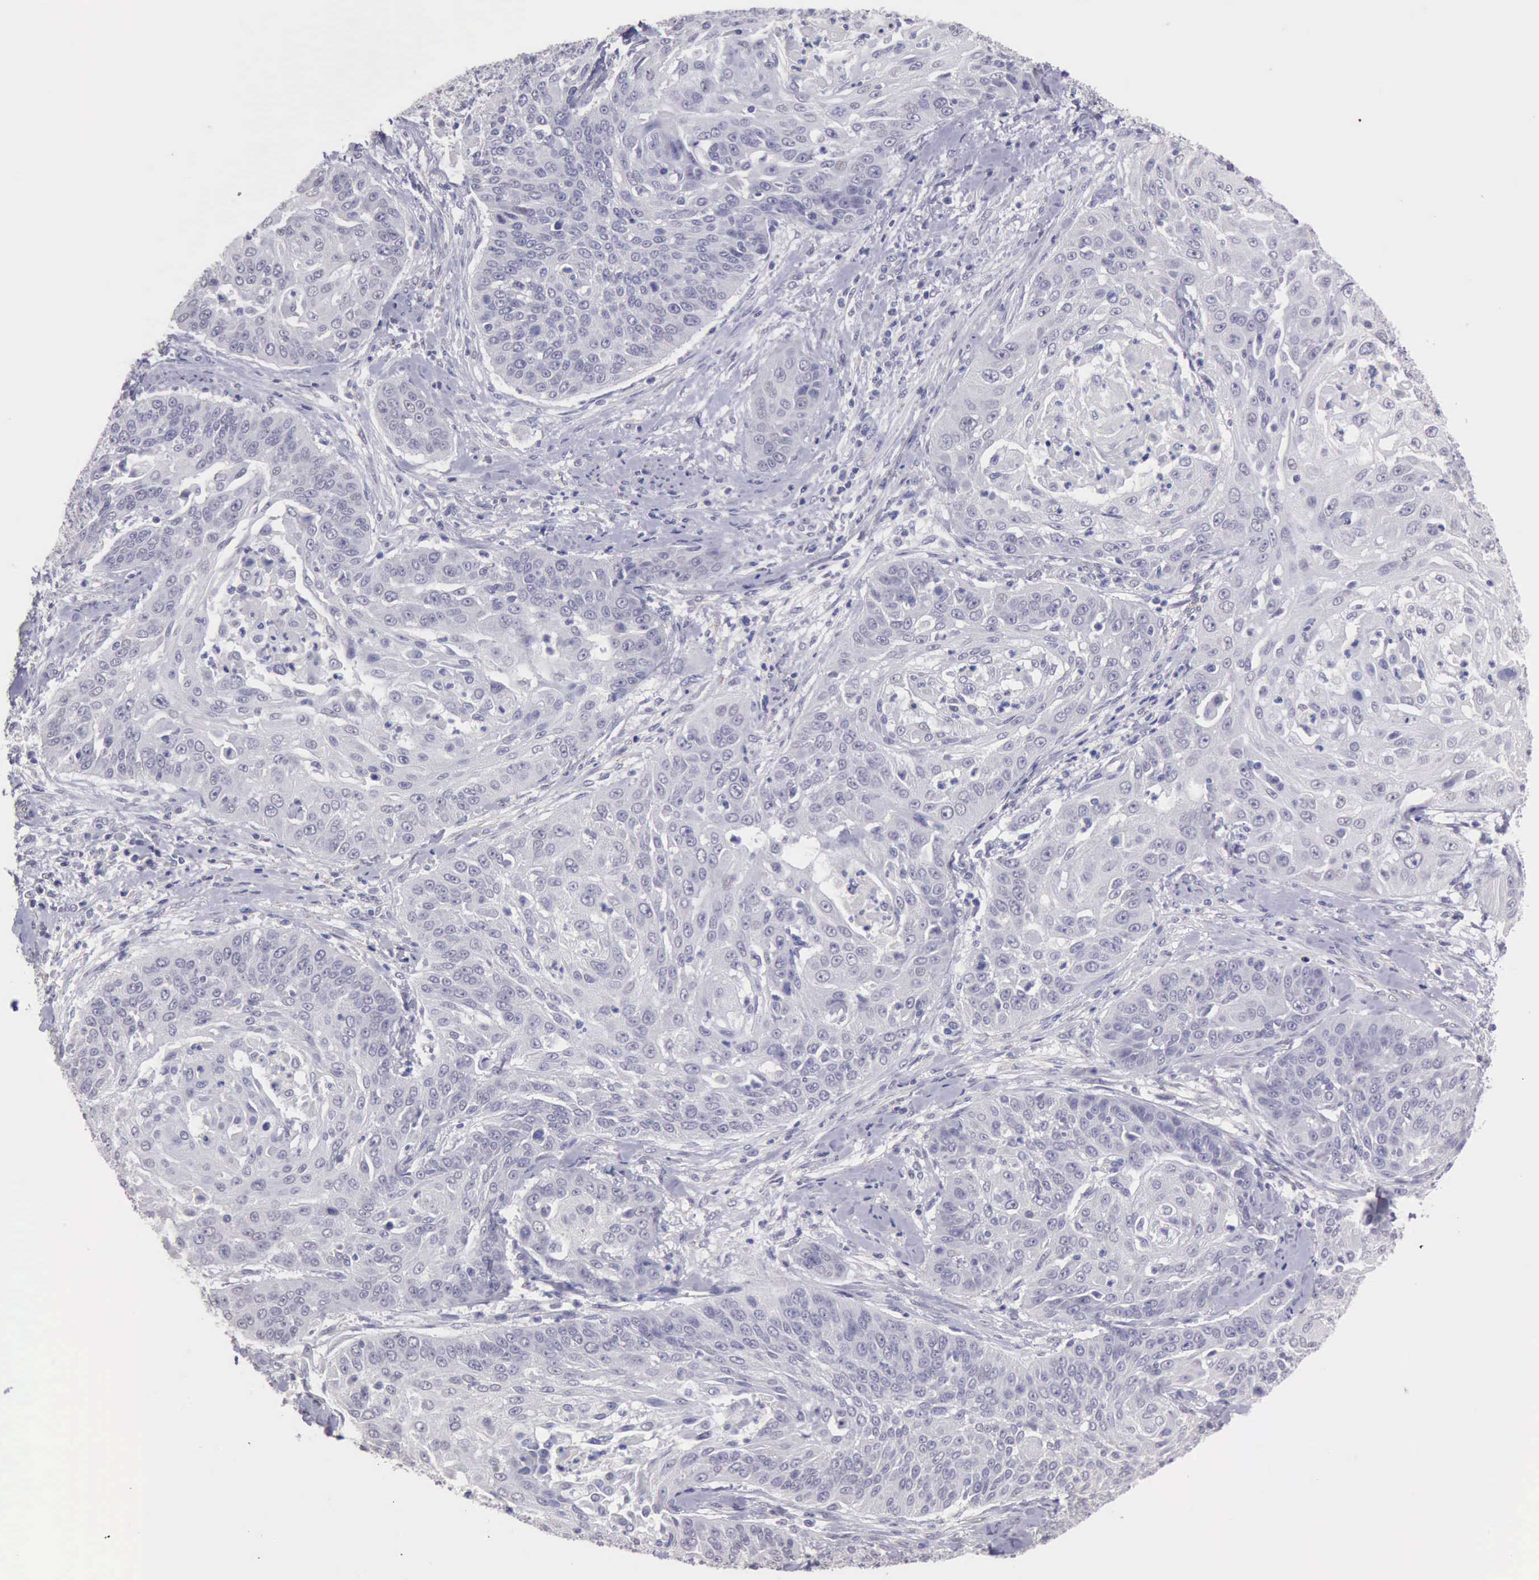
{"staining": {"intensity": "negative", "quantity": "none", "location": "none"}, "tissue": "cervical cancer", "cell_type": "Tumor cells", "image_type": "cancer", "snomed": [{"axis": "morphology", "description": "Squamous cell carcinoma, NOS"}, {"axis": "topography", "description": "Cervix"}], "caption": "Immunohistochemical staining of human cervical cancer (squamous cell carcinoma) displays no significant positivity in tumor cells. (Brightfield microscopy of DAB (3,3'-diaminobenzidine) IHC at high magnification).", "gene": "KCND1", "patient": {"sex": "female", "age": 64}}